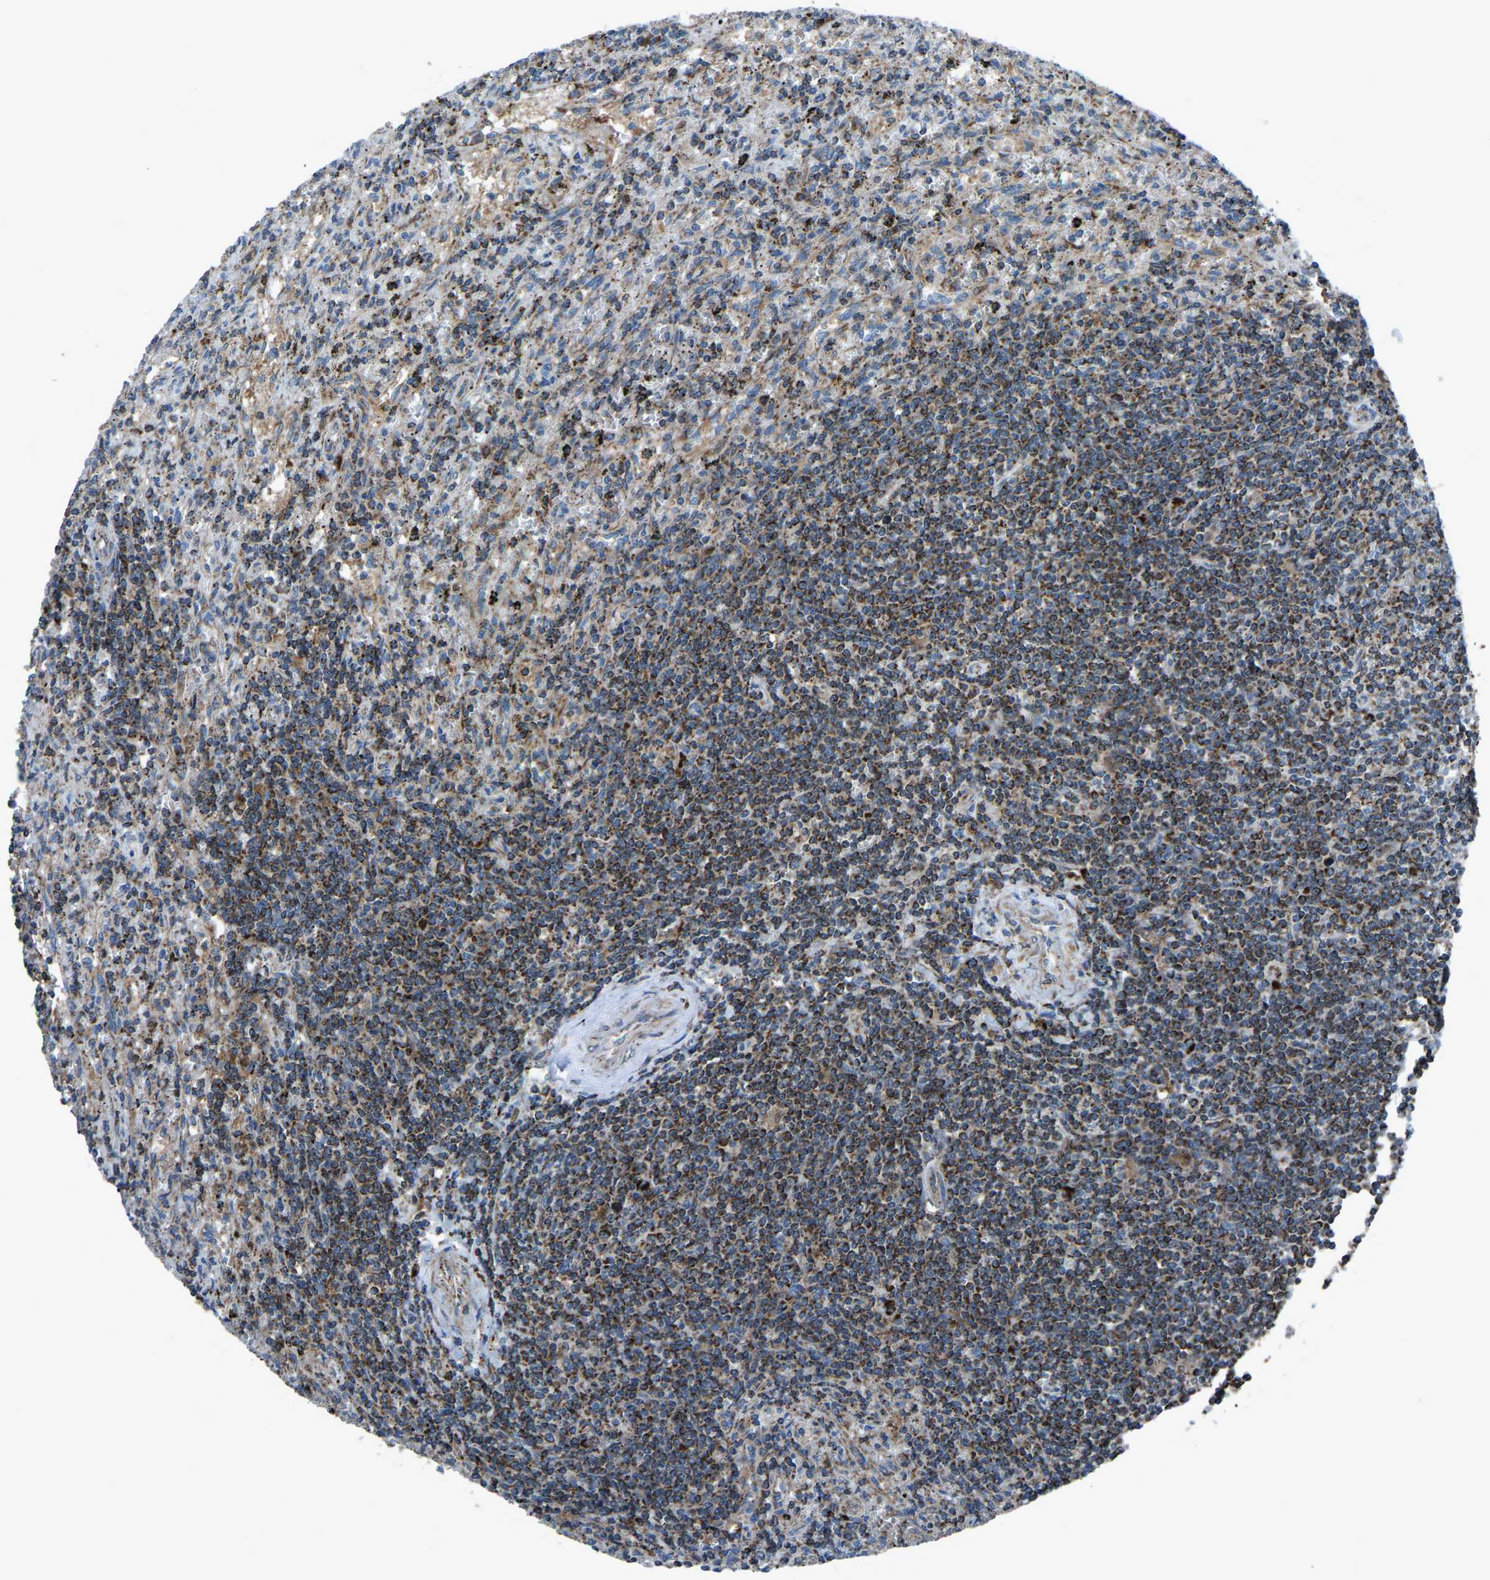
{"staining": {"intensity": "moderate", "quantity": ">75%", "location": "cytoplasmic/membranous"}, "tissue": "lymphoma", "cell_type": "Tumor cells", "image_type": "cancer", "snomed": [{"axis": "morphology", "description": "Malignant lymphoma, non-Hodgkin's type, Low grade"}, {"axis": "topography", "description": "Spleen"}], "caption": "Protein expression analysis of lymphoma demonstrates moderate cytoplasmic/membranous expression in approximately >75% of tumor cells.", "gene": "AKR1A1", "patient": {"sex": "male", "age": 76}}